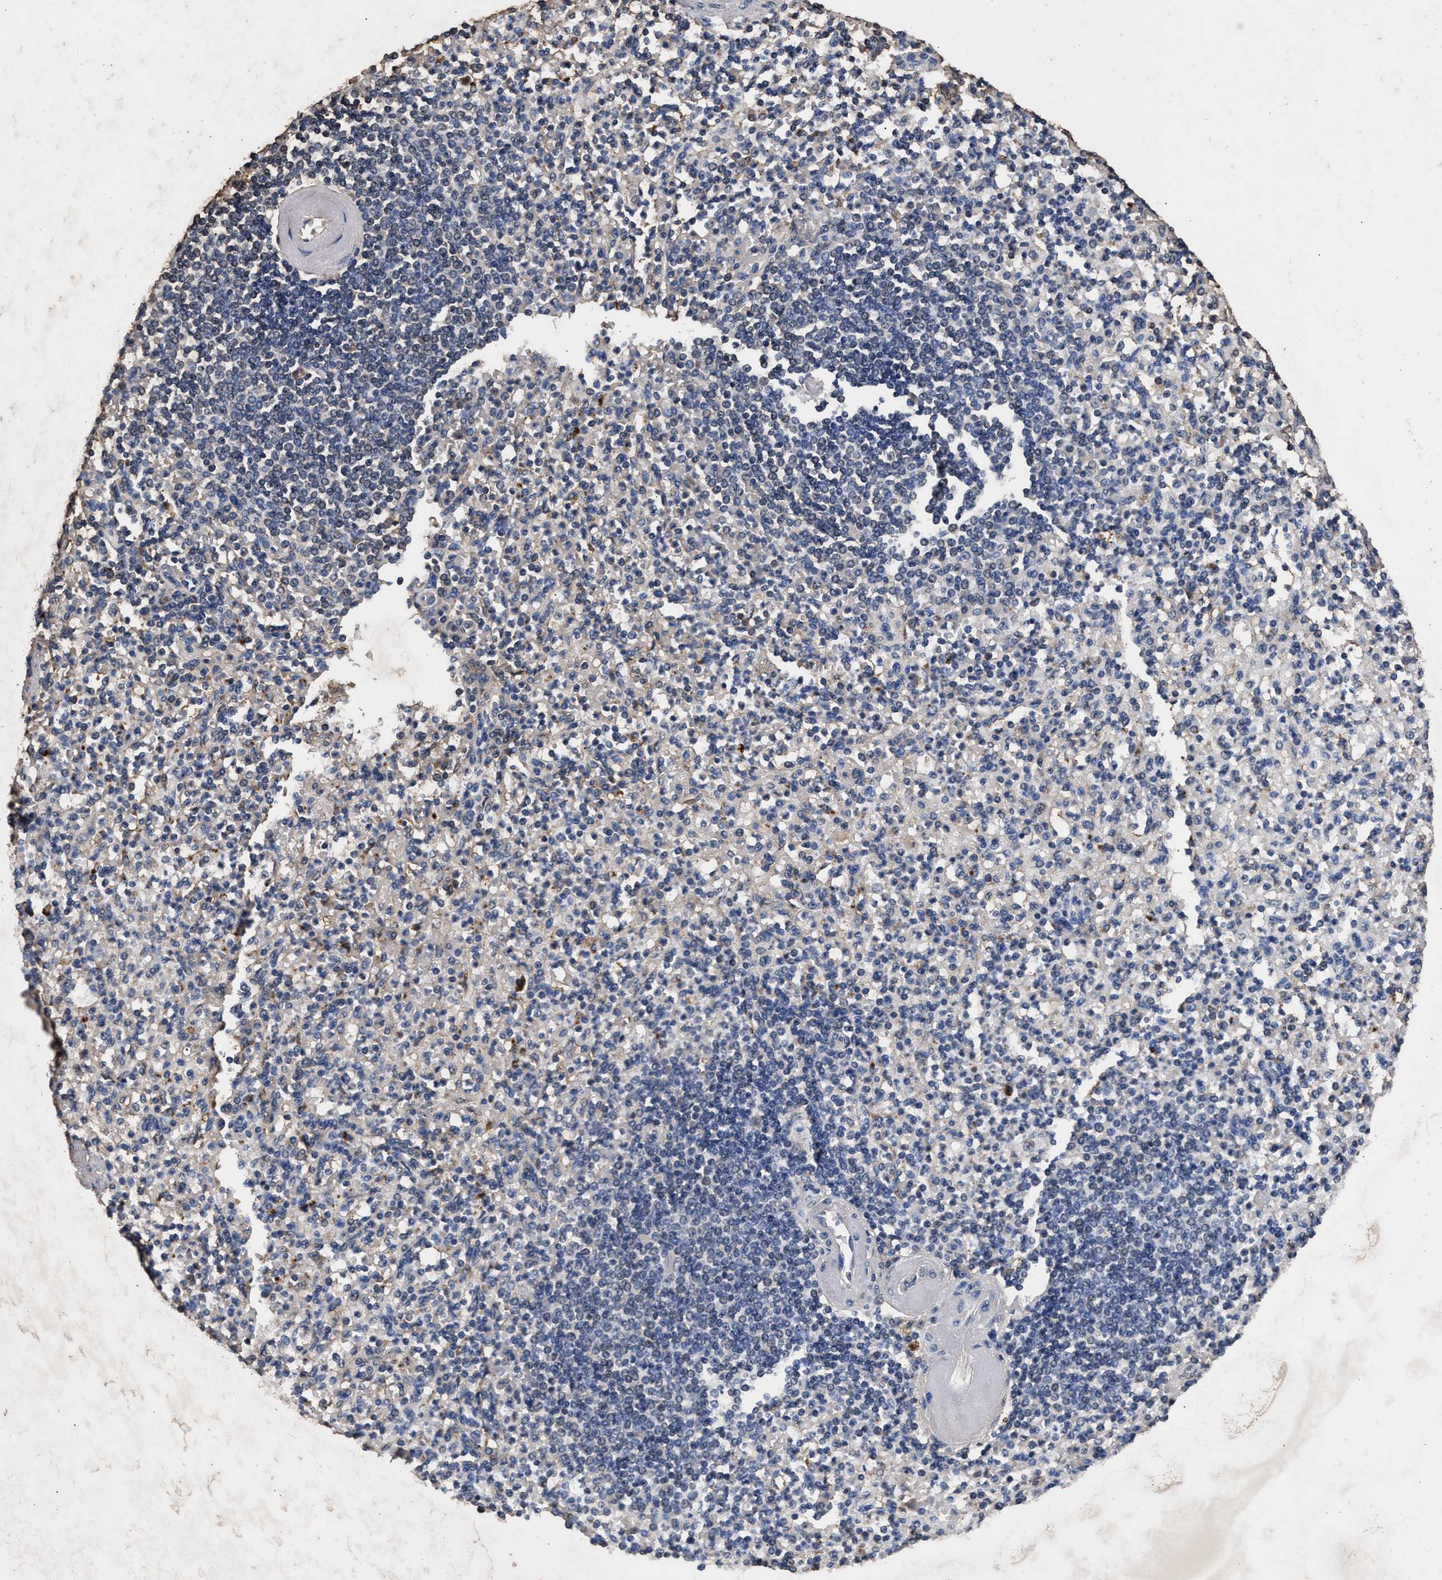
{"staining": {"intensity": "moderate", "quantity": ">75%", "location": "cytoplasmic/membranous"}, "tissue": "spleen", "cell_type": "Cells in red pulp", "image_type": "normal", "snomed": [{"axis": "morphology", "description": "Normal tissue, NOS"}, {"axis": "topography", "description": "Spleen"}], "caption": "Normal spleen exhibits moderate cytoplasmic/membranous expression in about >75% of cells in red pulp The protein is shown in brown color, while the nuclei are stained blue..", "gene": "ENSG00000286112", "patient": {"sex": "female", "age": 74}}